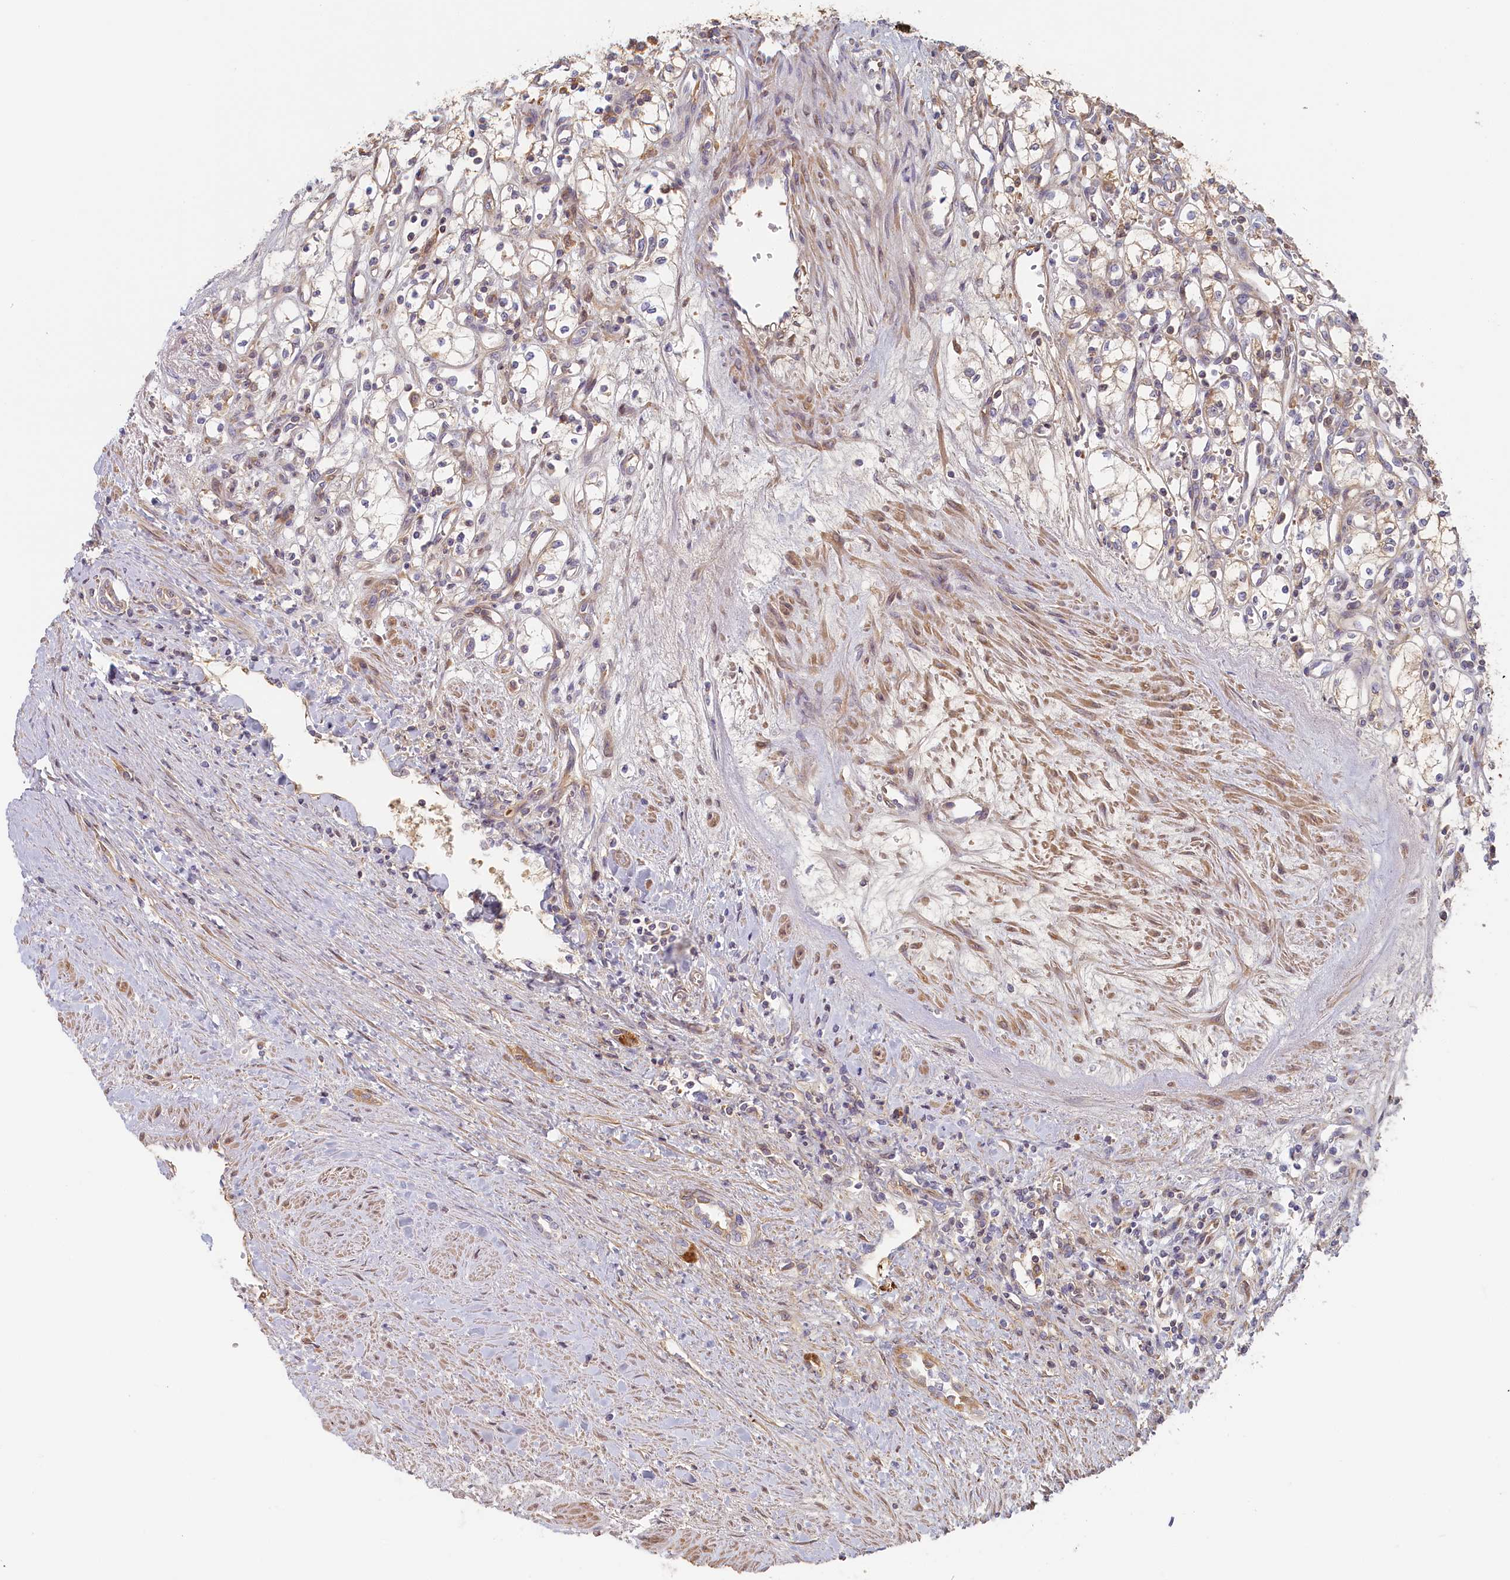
{"staining": {"intensity": "weak", "quantity": "25%-75%", "location": "cytoplasmic/membranous"}, "tissue": "renal cancer", "cell_type": "Tumor cells", "image_type": "cancer", "snomed": [{"axis": "morphology", "description": "Adenocarcinoma, NOS"}, {"axis": "topography", "description": "Kidney"}], "caption": "Protein staining of renal adenocarcinoma tissue exhibits weak cytoplasmic/membranous positivity in approximately 25%-75% of tumor cells.", "gene": "STX16", "patient": {"sex": "male", "age": 59}}